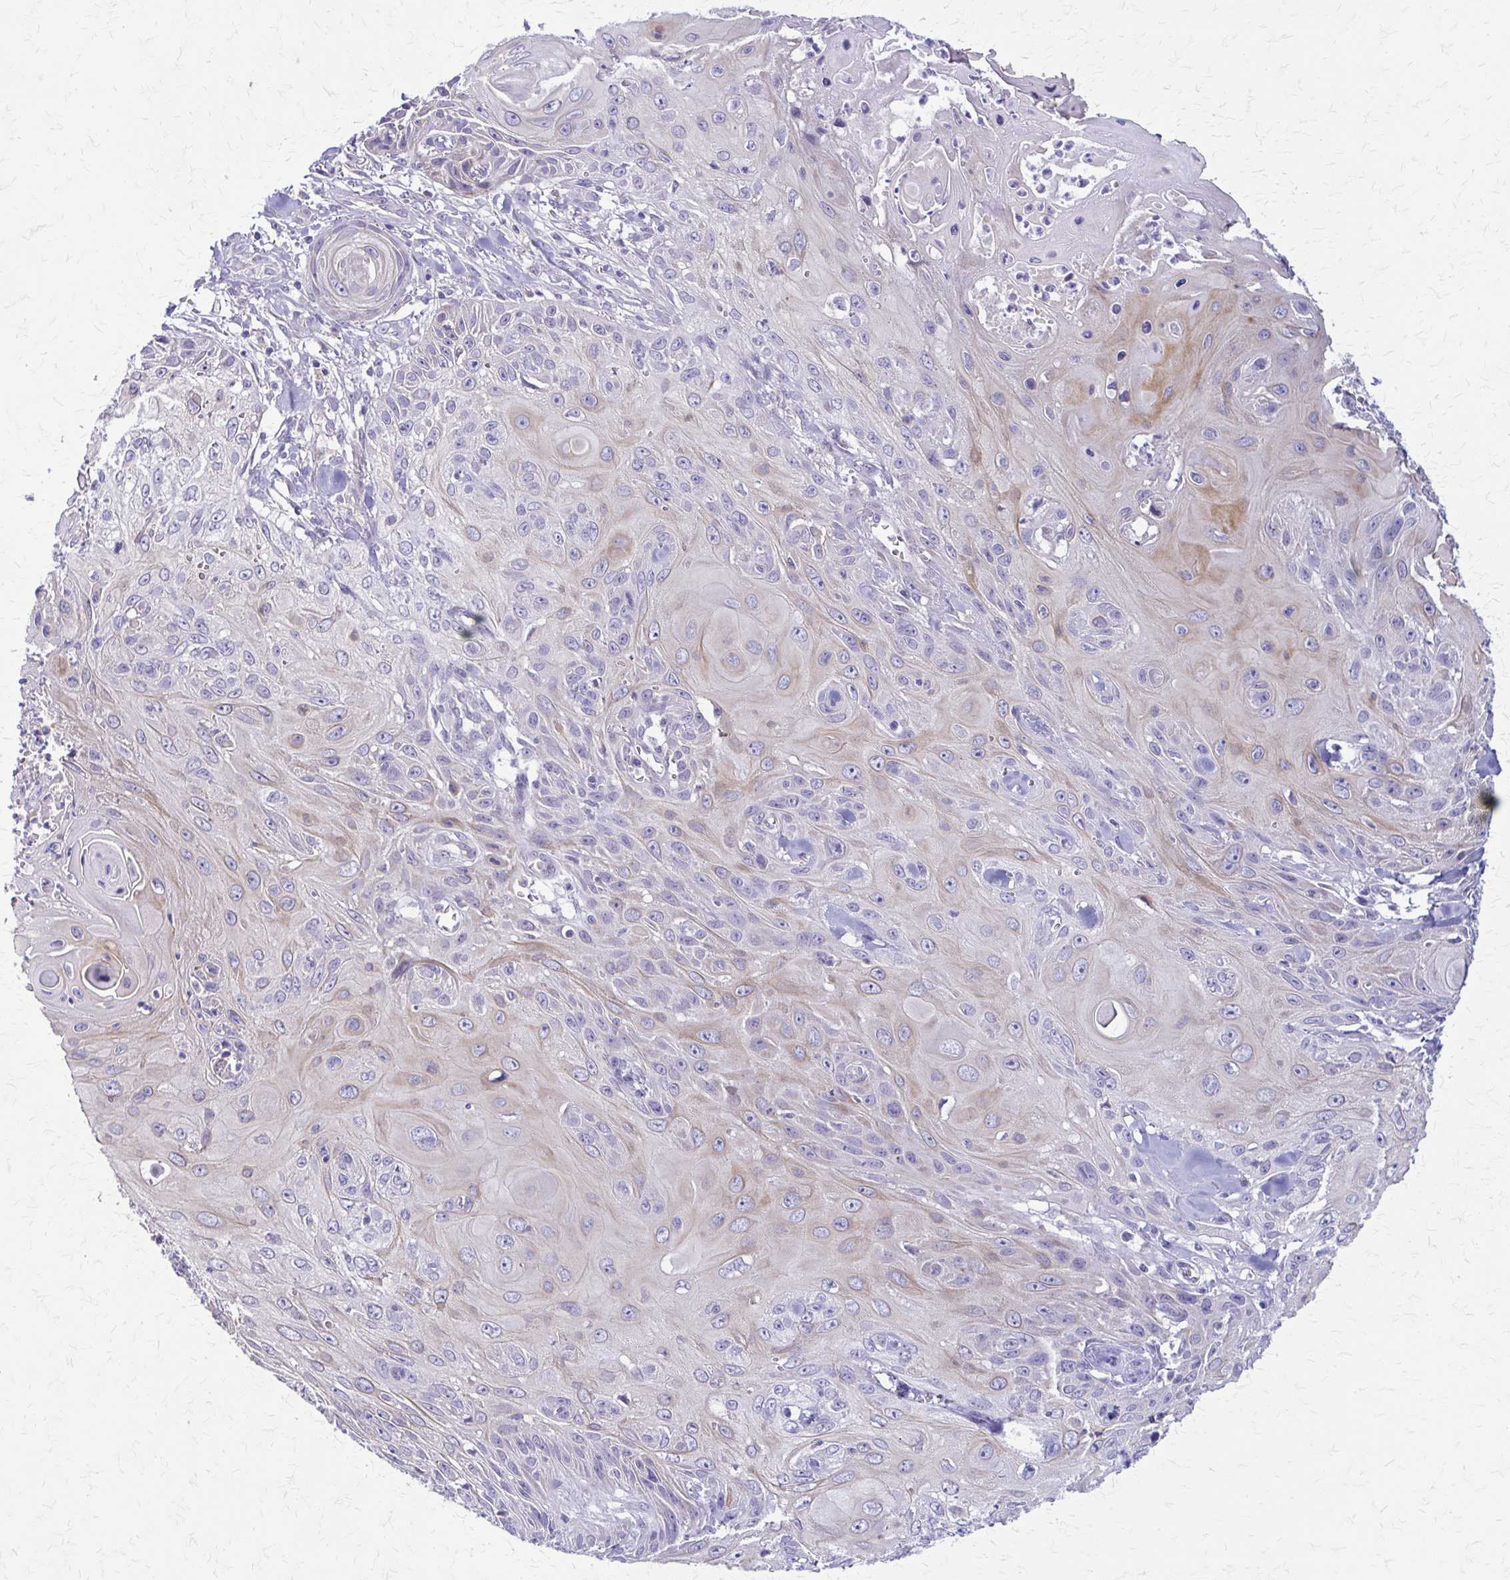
{"staining": {"intensity": "negative", "quantity": "none", "location": "none"}, "tissue": "skin cancer", "cell_type": "Tumor cells", "image_type": "cancer", "snomed": [{"axis": "morphology", "description": "Squamous cell carcinoma, NOS"}, {"axis": "topography", "description": "Skin"}, {"axis": "topography", "description": "Vulva"}], "caption": "This histopathology image is of skin cancer (squamous cell carcinoma) stained with immunohistochemistry to label a protein in brown with the nuclei are counter-stained blue. There is no positivity in tumor cells. (DAB immunohistochemistry (IHC) visualized using brightfield microscopy, high magnification).", "gene": "SAMD13", "patient": {"sex": "female", "age": 83}}